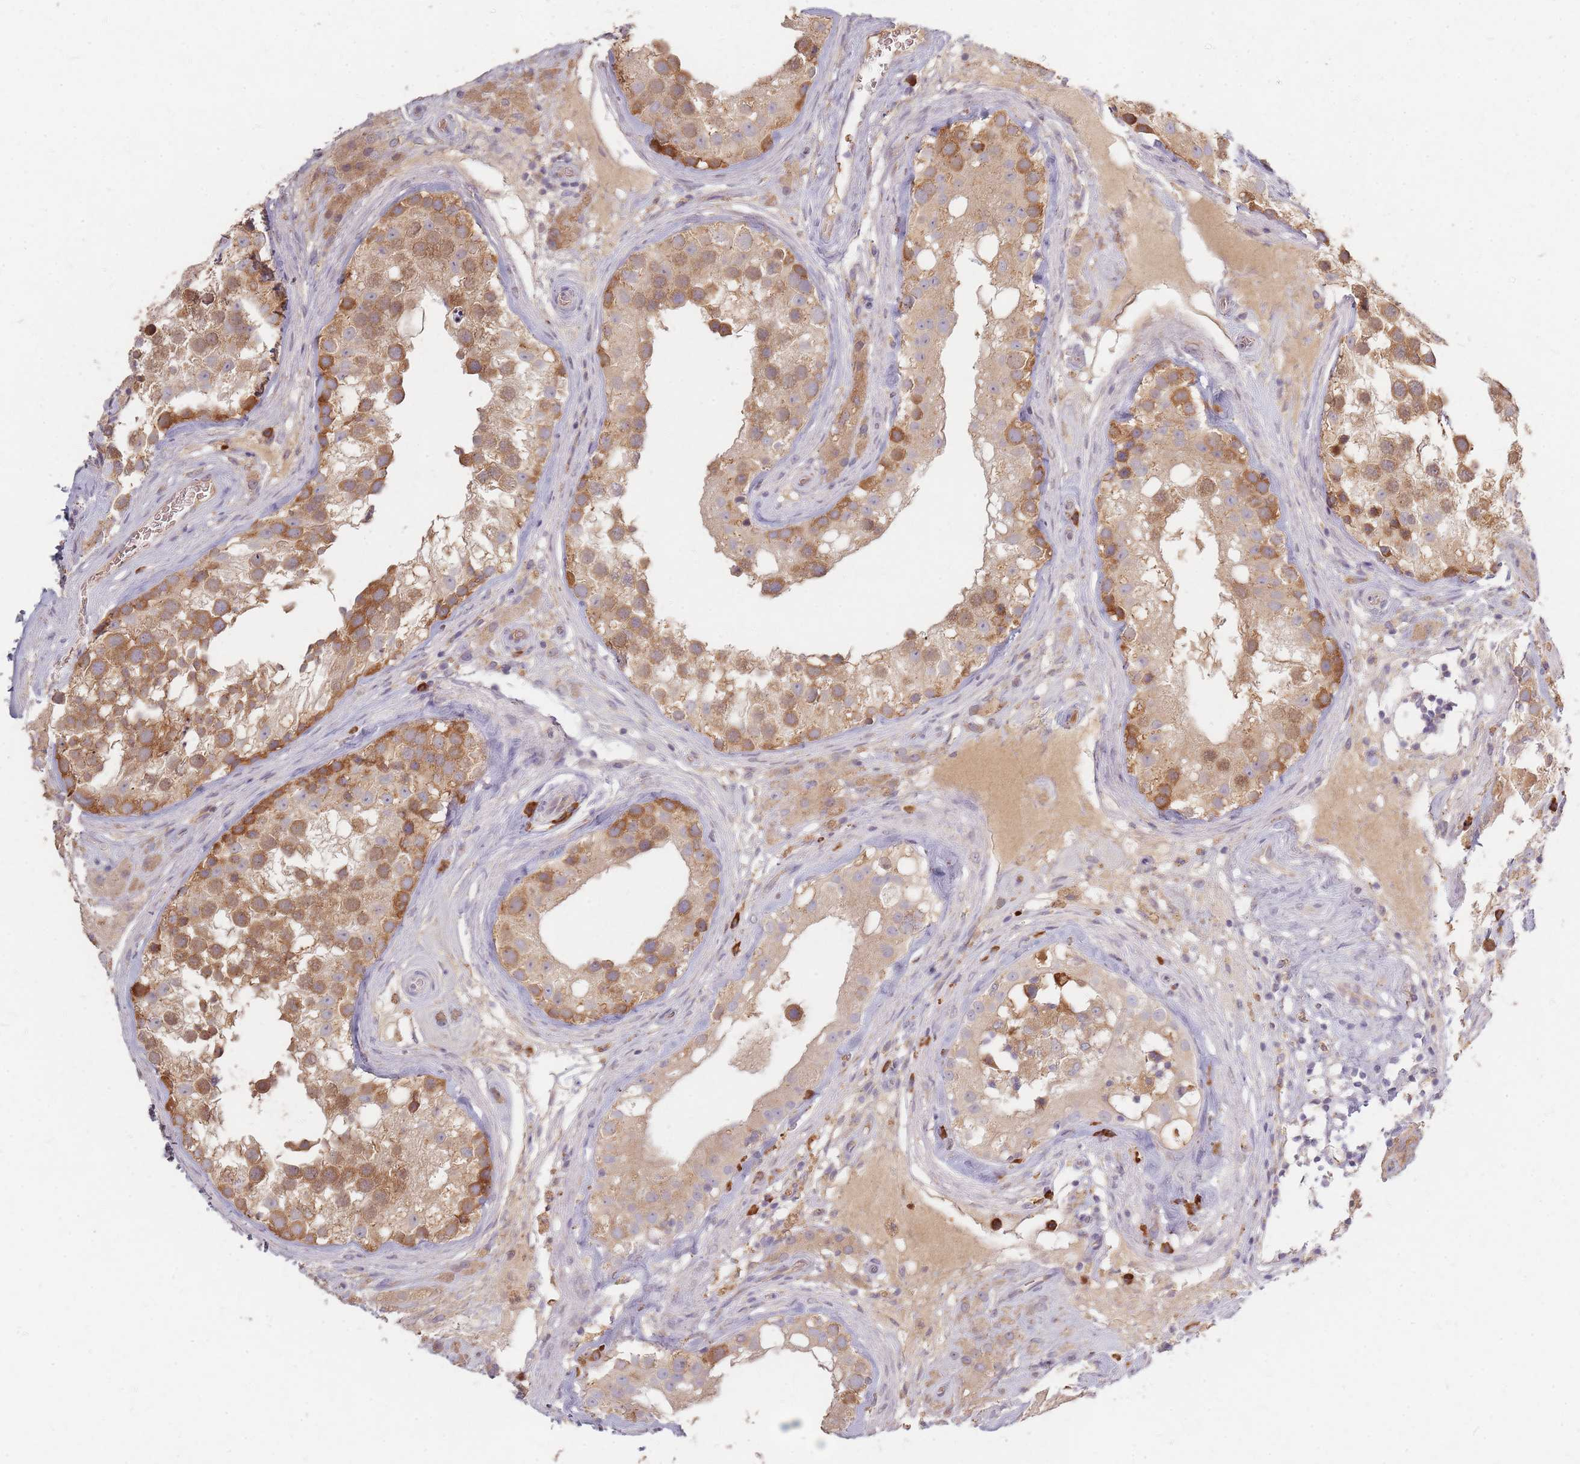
{"staining": {"intensity": "moderate", "quantity": "25%-75%", "location": "cytoplasmic/membranous"}, "tissue": "testis", "cell_type": "Cells in seminiferous ducts", "image_type": "normal", "snomed": [{"axis": "morphology", "description": "Normal tissue, NOS"}, {"axis": "topography", "description": "Testis"}], "caption": "A medium amount of moderate cytoplasmic/membranous staining is present in about 25%-75% of cells in seminiferous ducts in normal testis.", "gene": "SMIM14", "patient": {"sex": "male", "age": 46}}